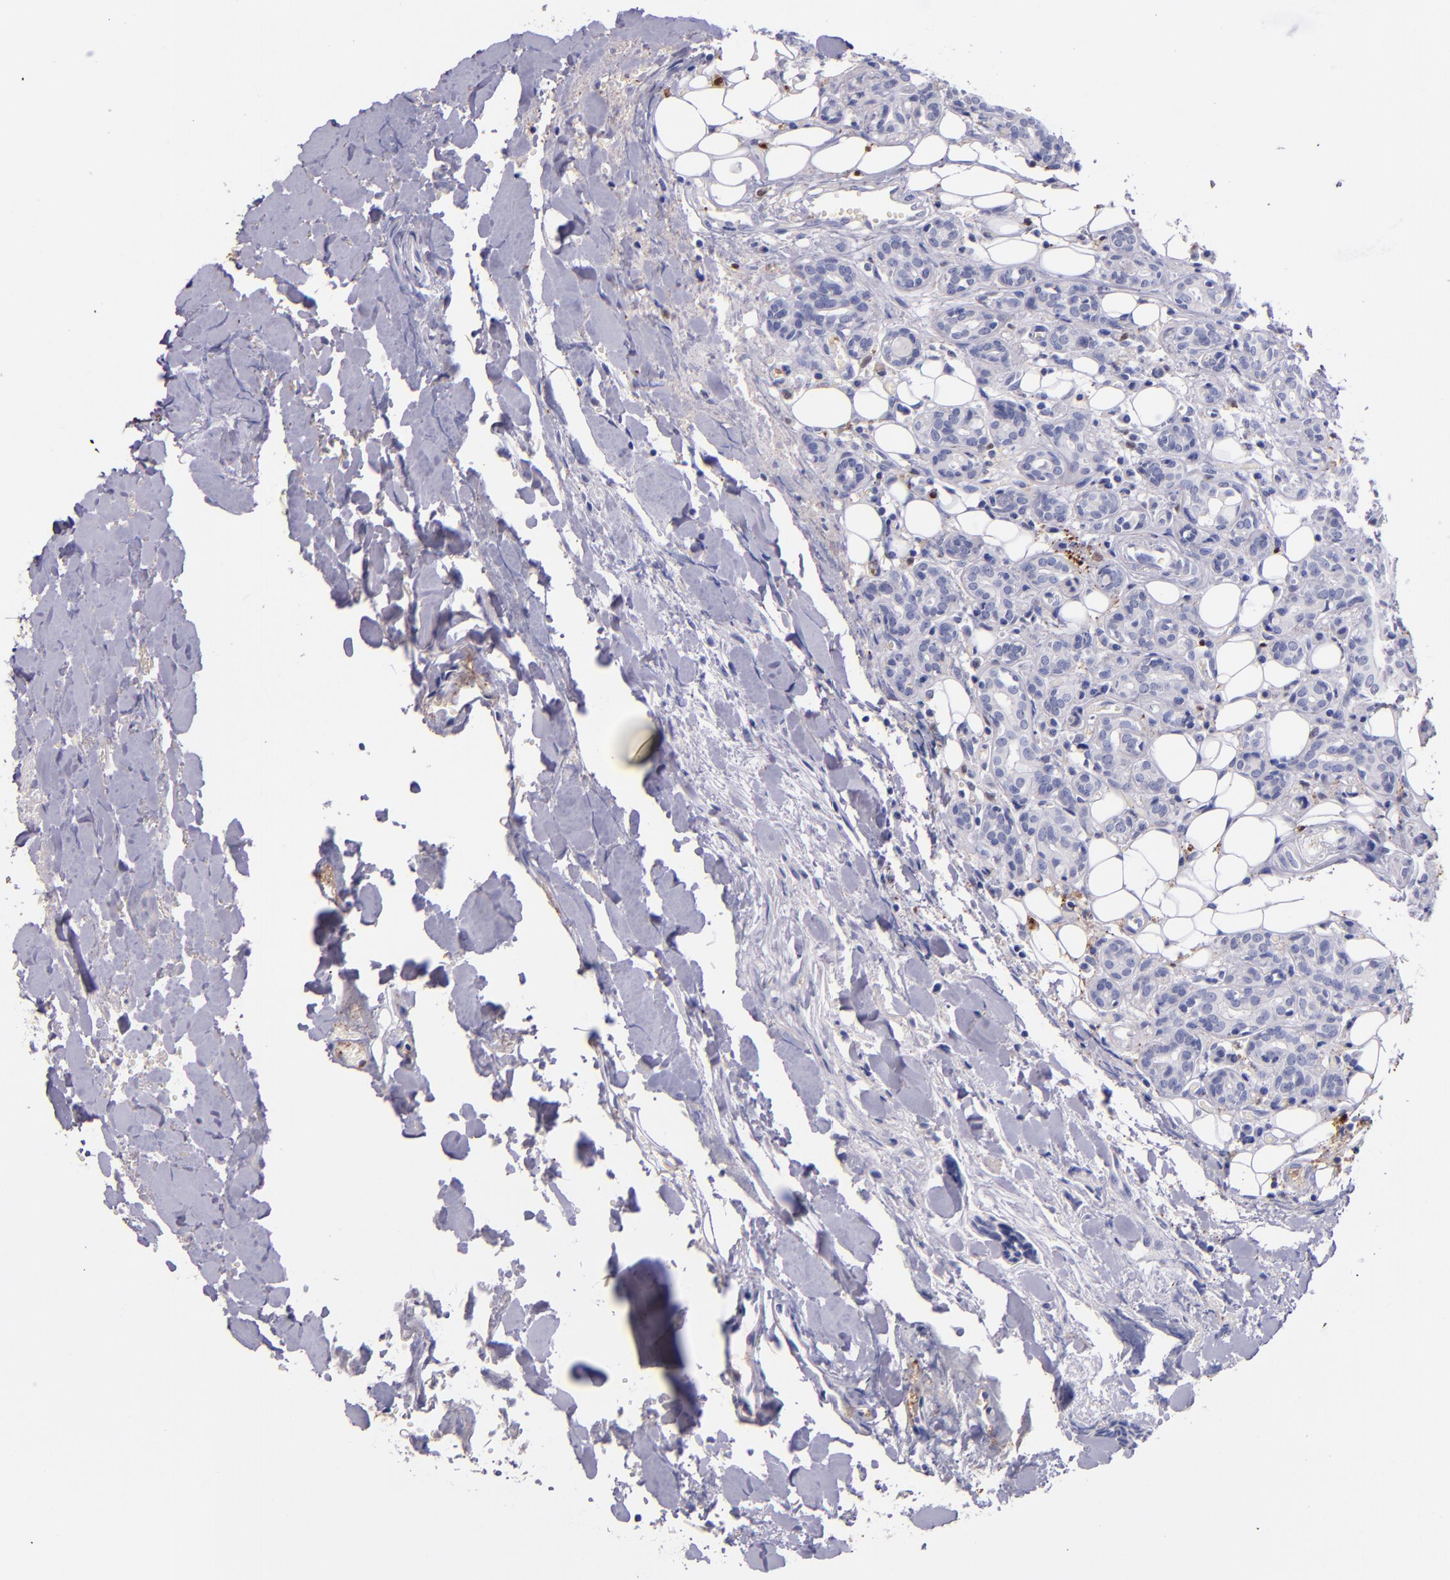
{"staining": {"intensity": "negative", "quantity": "none", "location": "none"}, "tissue": "head and neck cancer", "cell_type": "Tumor cells", "image_type": "cancer", "snomed": [{"axis": "morphology", "description": "Squamous cell carcinoma, NOS"}, {"axis": "topography", "description": "Salivary gland"}, {"axis": "topography", "description": "Head-Neck"}], "caption": "Tumor cells show no significant protein positivity in head and neck cancer.", "gene": "F13A1", "patient": {"sex": "male", "age": 70}}